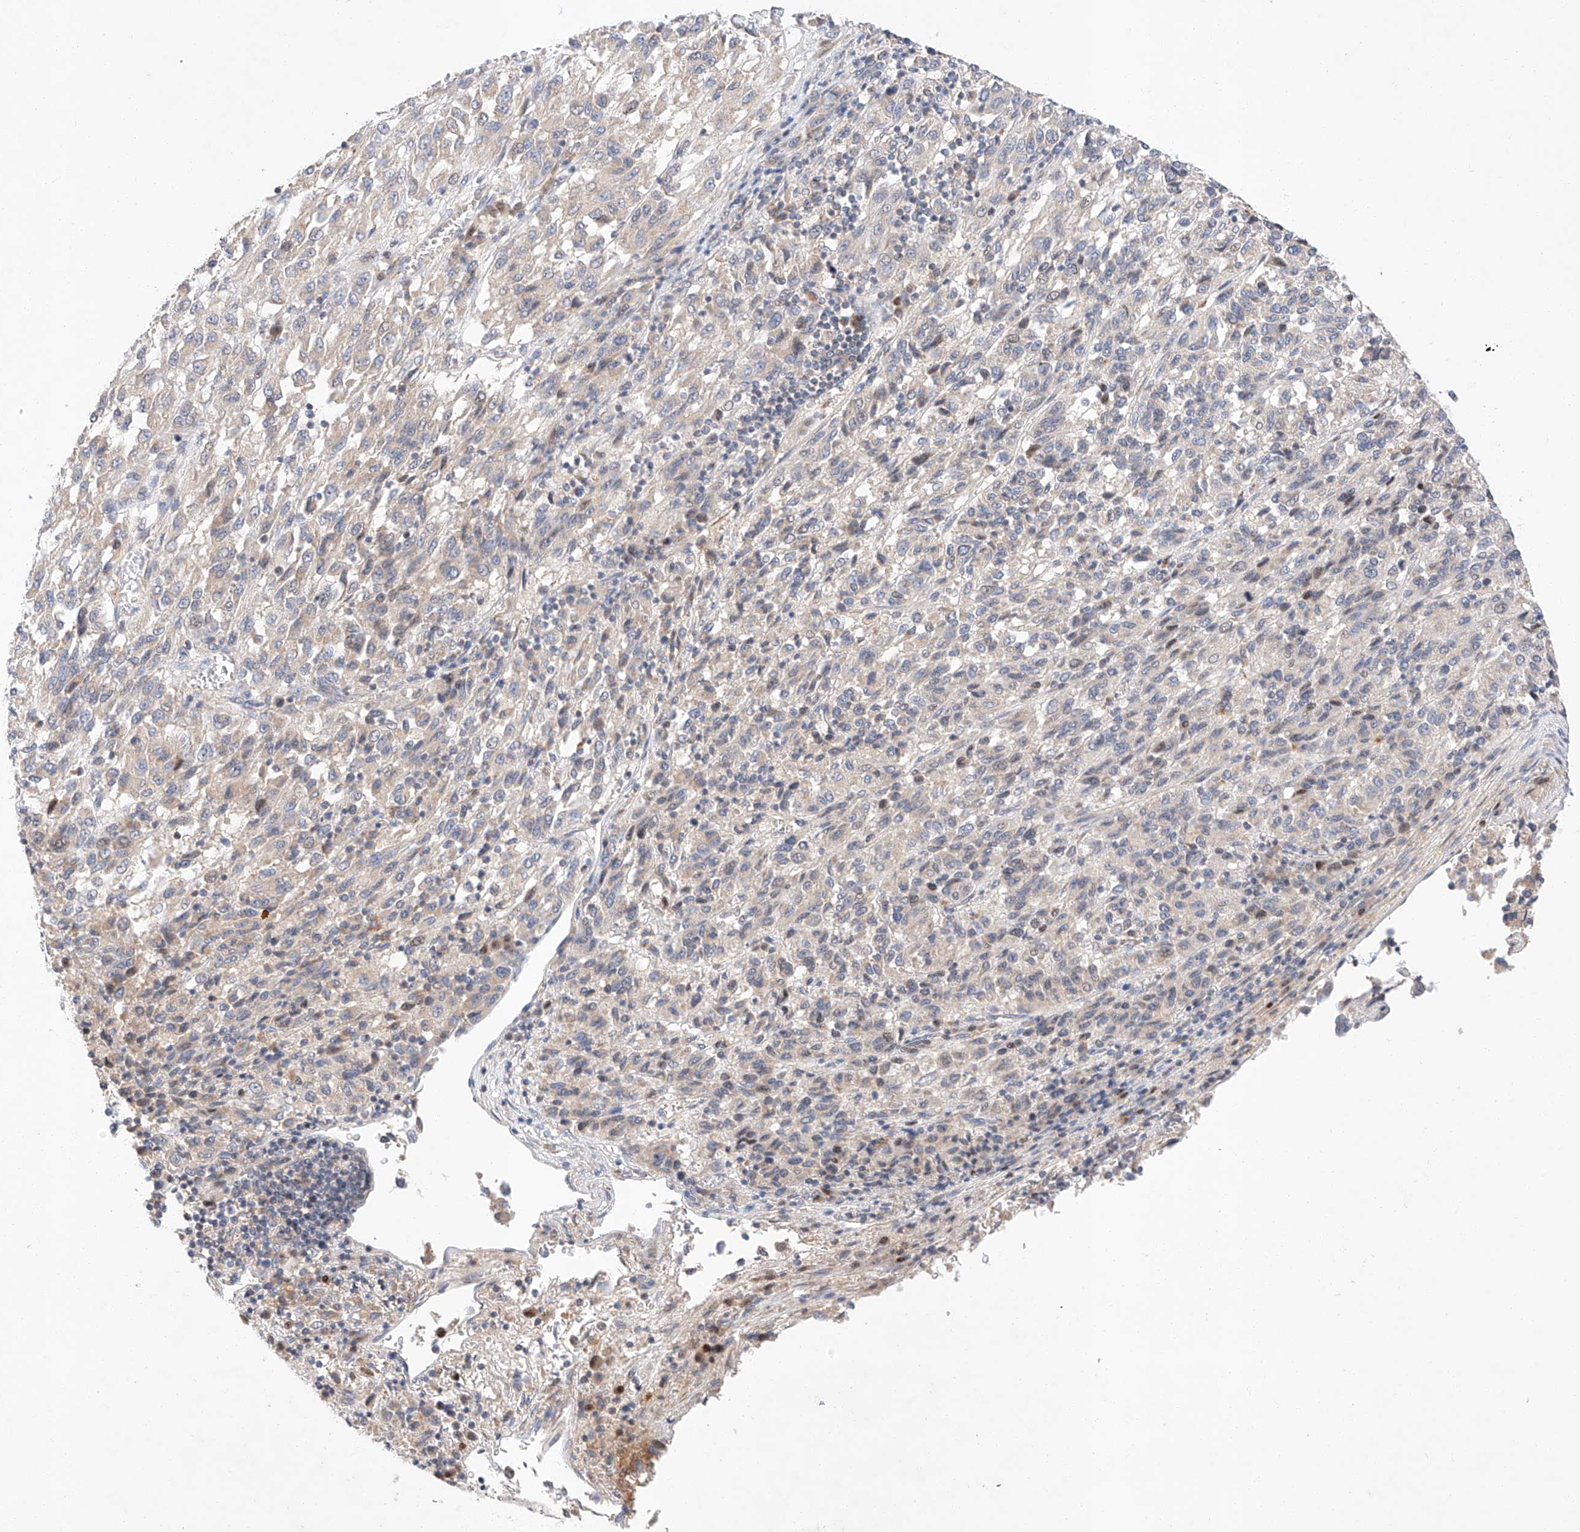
{"staining": {"intensity": "negative", "quantity": "none", "location": "none"}, "tissue": "melanoma", "cell_type": "Tumor cells", "image_type": "cancer", "snomed": [{"axis": "morphology", "description": "Malignant melanoma, Metastatic site"}, {"axis": "topography", "description": "Lung"}], "caption": "Protein analysis of malignant melanoma (metastatic site) reveals no significant positivity in tumor cells.", "gene": "C6orf118", "patient": {"sex": "male", "age": 64}}